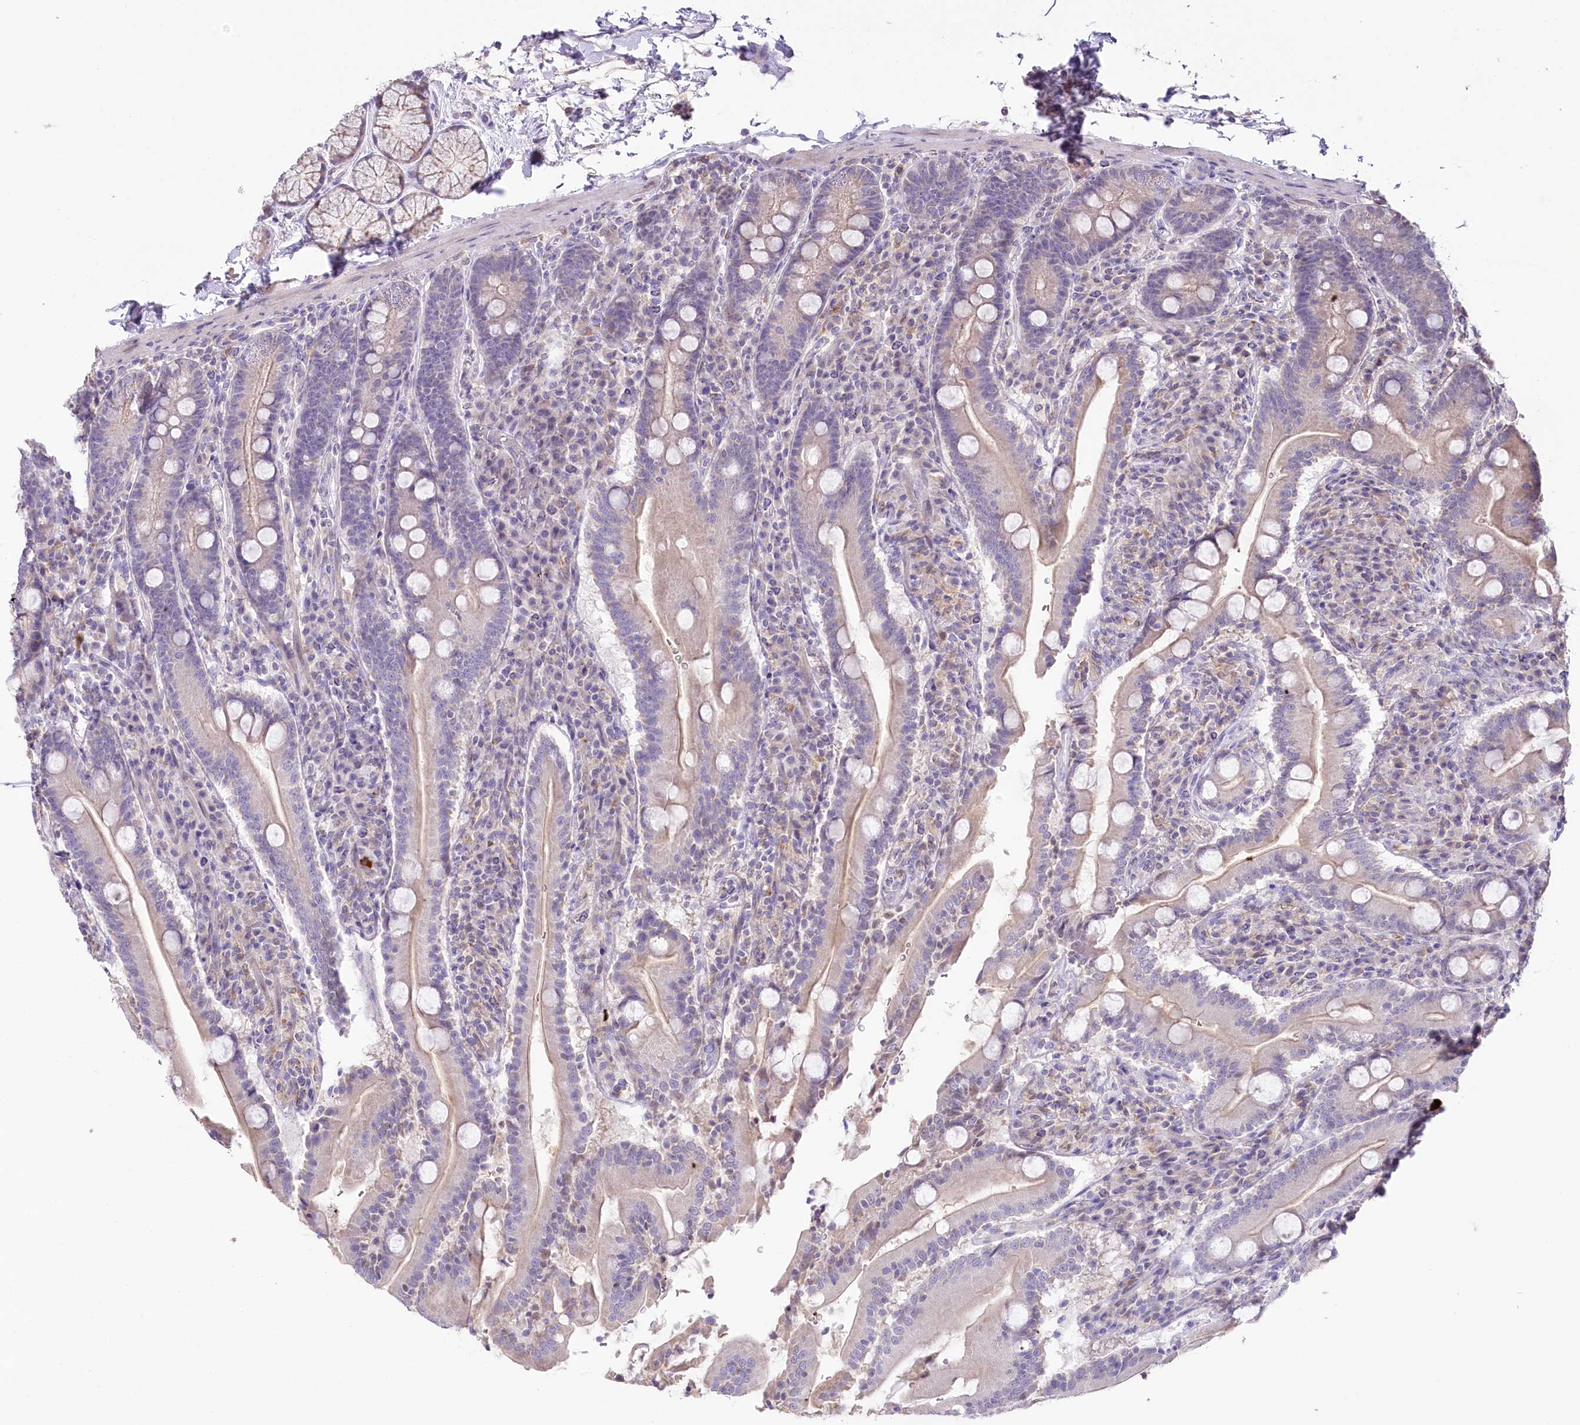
{"staining": {"intensity": "moderate", "quantity": "25%-75%", "location": "cytoplasmic/membranous"}, "tissue": "duodenum", "cell_type": "Glandular cells", "image_type": "normal", "snomed": [{"axis": "morphology", "description": "Normal tissue, NOS"}, {"axis": "topography", "description": "Duodenum"}], "caption": "IHC (DAB (3,3'-diaminobenzidine)) staining of normal human duodenum displays moderate cytoplasmic/membranous protein staining in approximately 25%-75% of glandular cells.", "gene": "SLC6A11", "patient": {"sex": "male", "age": 35}}